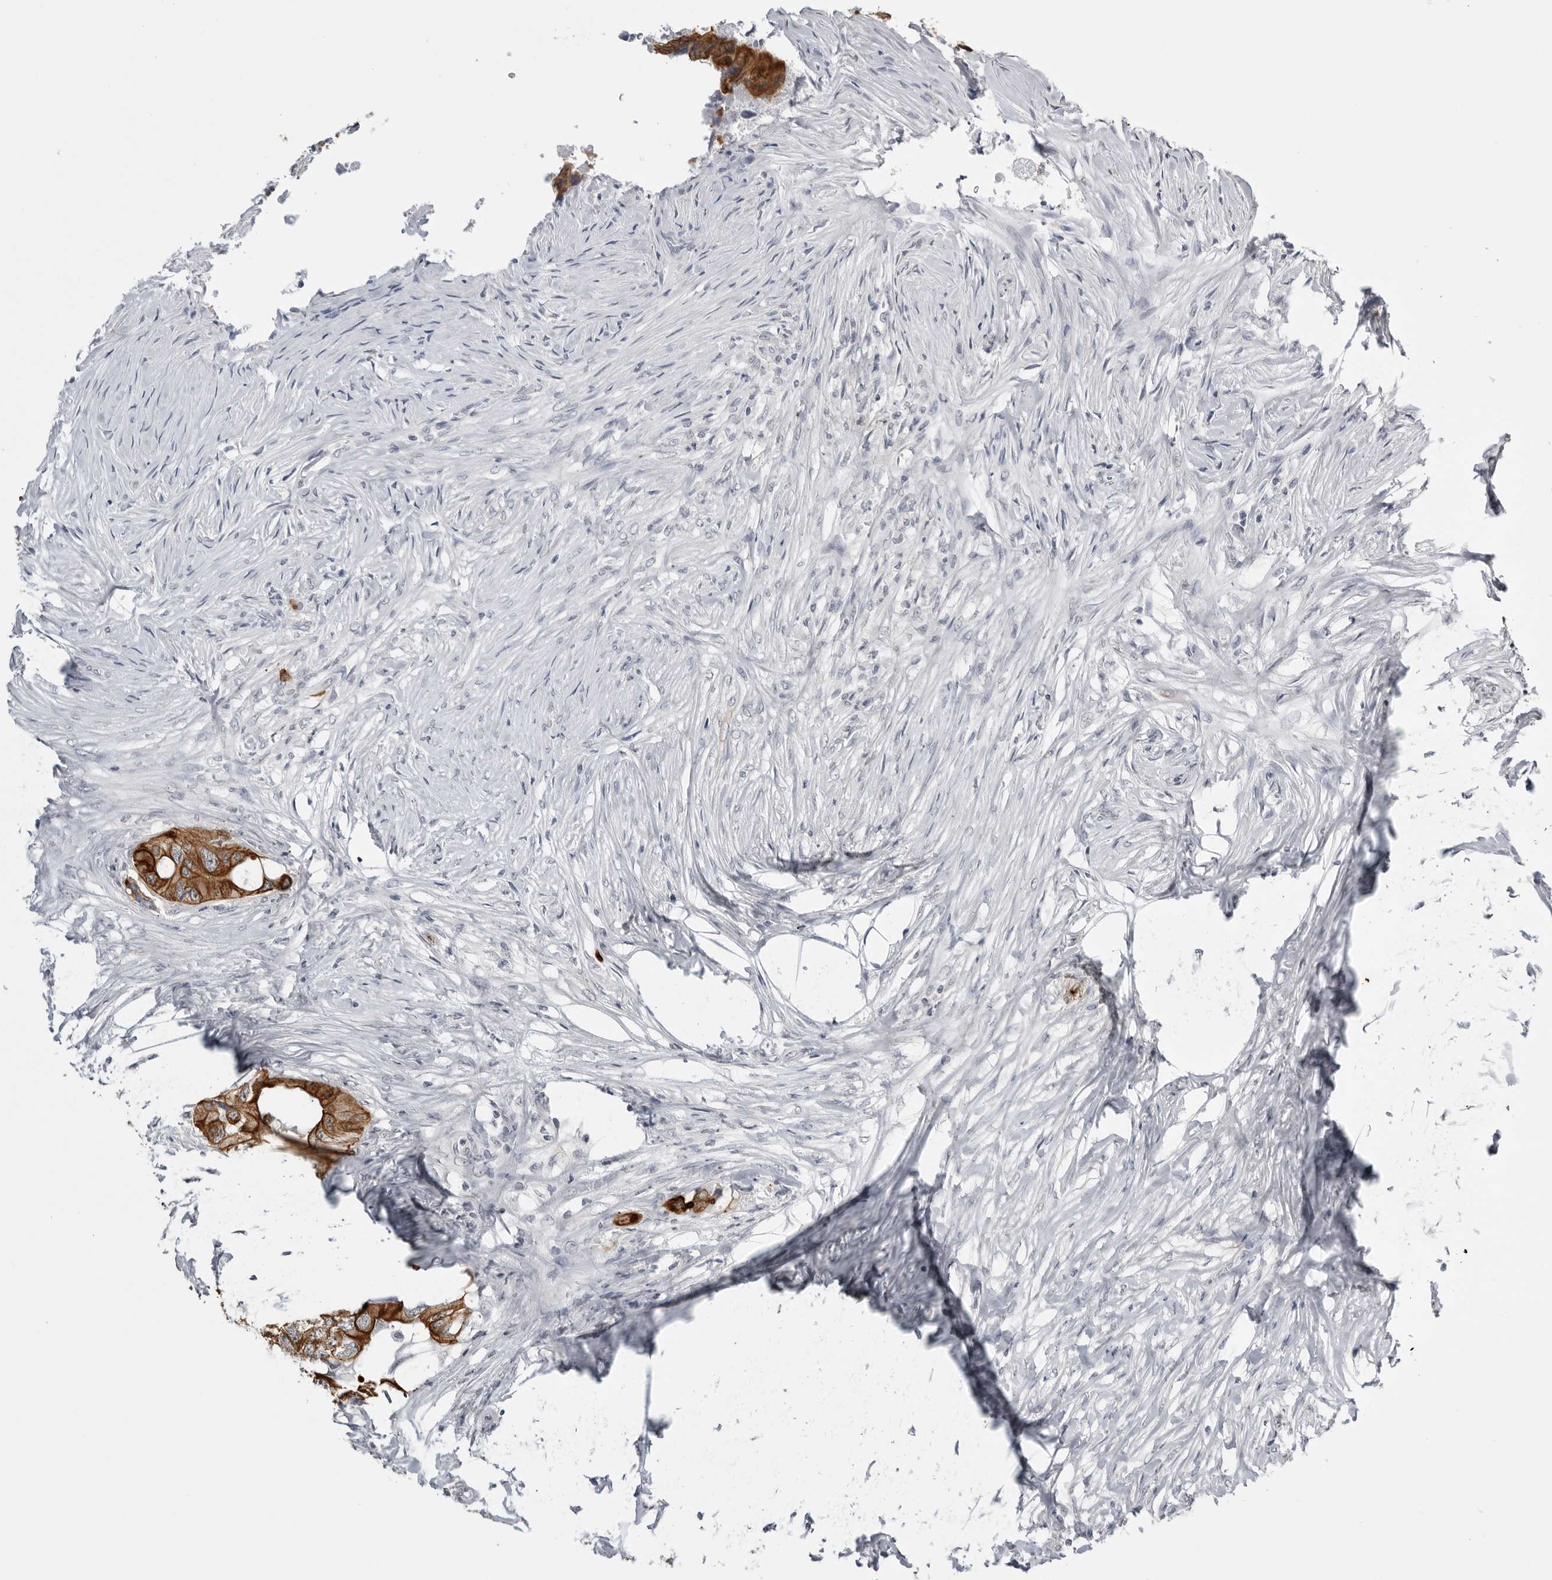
{"staining": {"intensity": "strong", "quantity": ">75%", "location": "cytoplasmic/membranous"}, "tissue": "colorectal cancer", "cell_type": "Tumor cells", "image_type": "cancer", "snomed": [{"axis": "morphology", "description": "Adenocarcinoma, NOS"}, {"axis": "topography", "description": "Colon"}], "caption": "Colorectal cancer (adenocarcinoma) stained with a protein marker demonstrates strong staining in tumor cells.", "gene": "SERPINF2", "patient": {"sex": "male", "age": 71}}